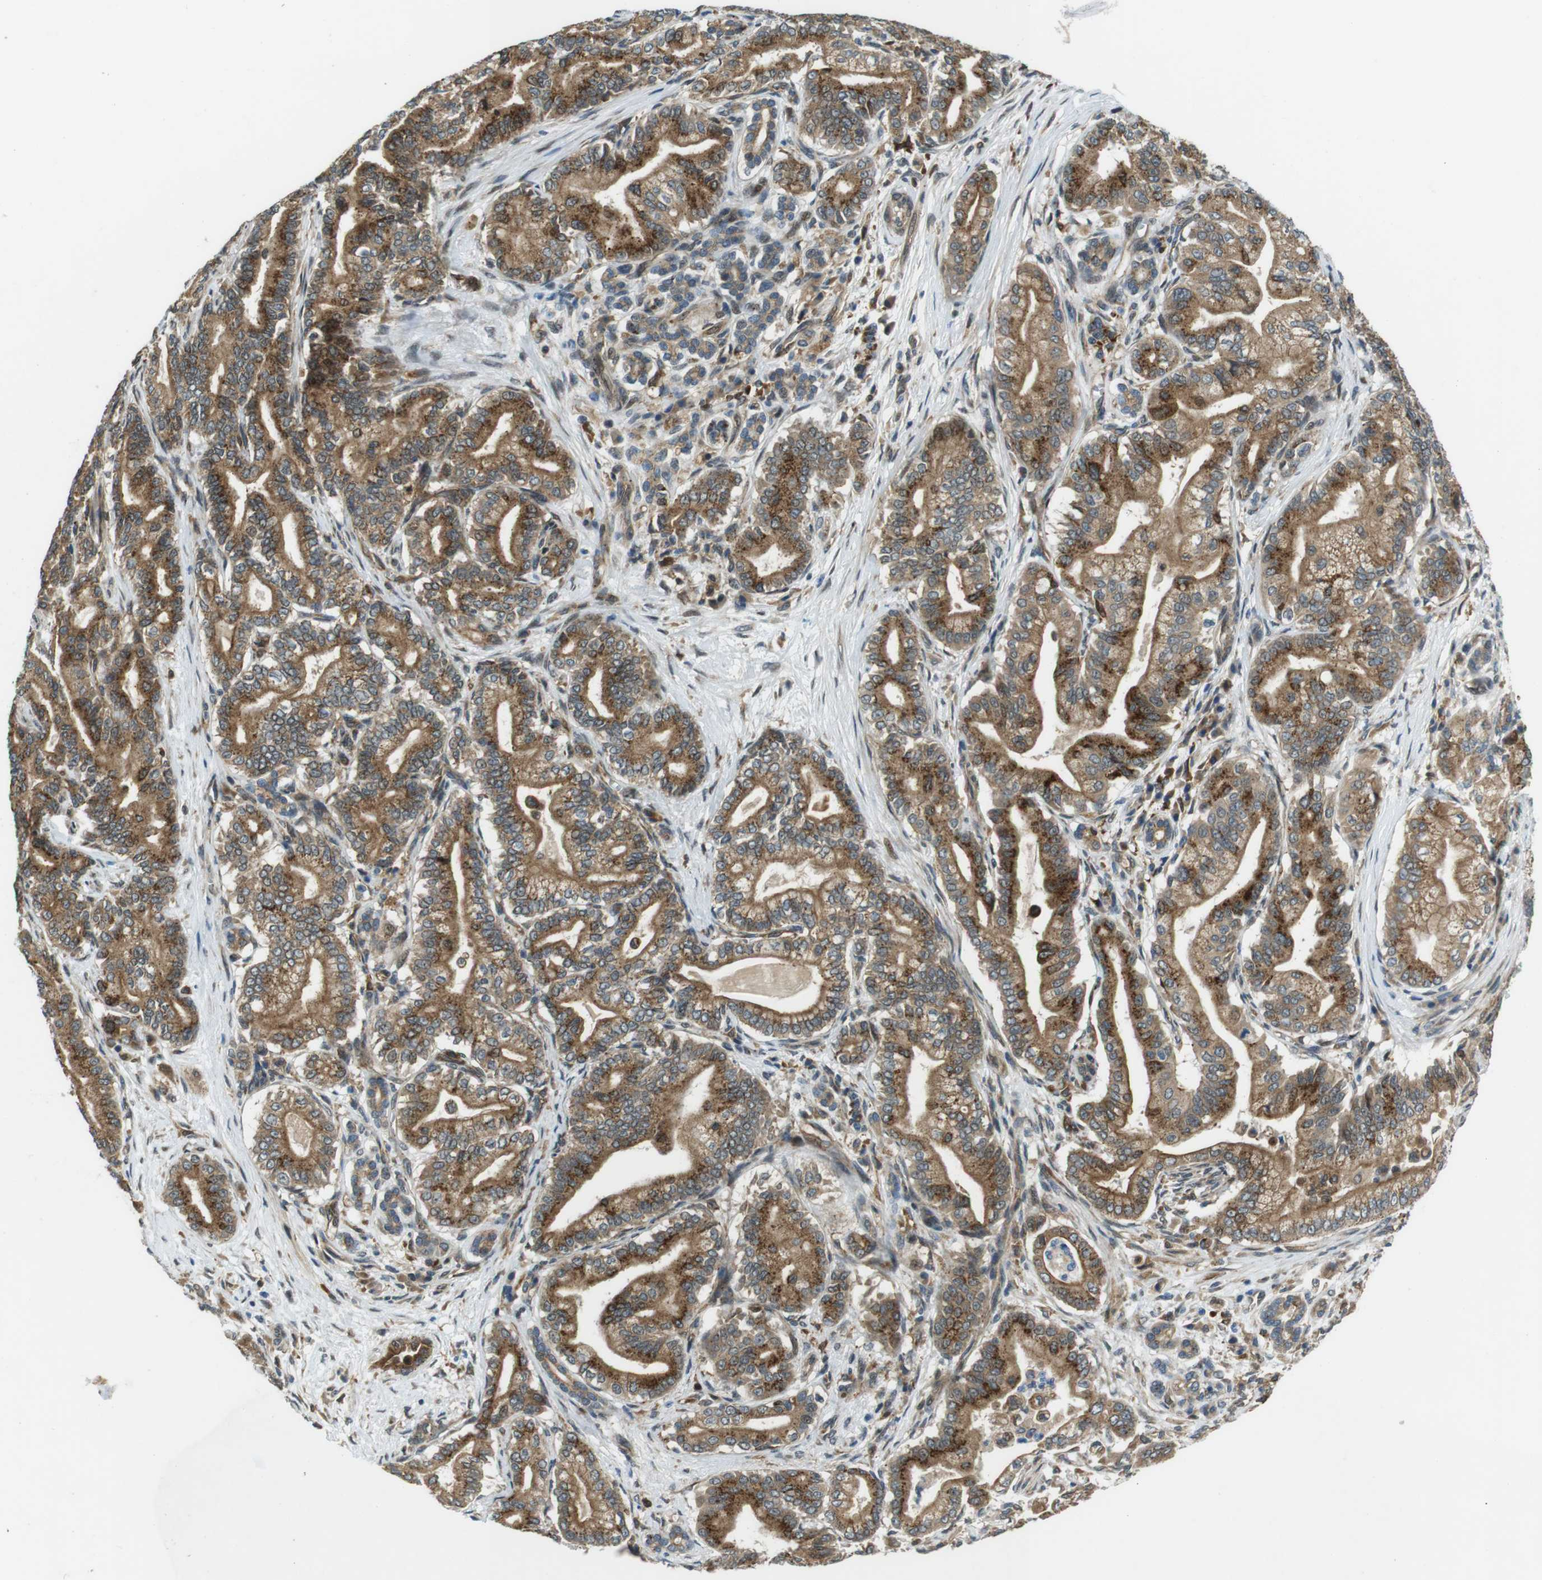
{"staining": {"intensity": "moderate", "quantity": ">75%", "location": "cytoplasmic/membranous"}, "tissue": "pancreatic cancer", "cell_type": "Tumor cells", "image_type": "cancer", "snomed": [{"axis": "morphology", "description": "Normal tissue, NOS"}, {"axis": "morphology", "description": "Adenocarcinoma, NOS"}, {"axis": "topography", "description": "Pancreas"}], "caption": "High-magnification brightfield microscopy of adenocarcinoma (pancreatic) stained with DAB (brown) and counterstained with hematoxylin (blue). tumor cells exhibit moderate cytoplasmic/membranous staining is appreciated in approximately>75% of cells.", "gene": "PALD1", "patient": {"sex": "male", "age": 63}}